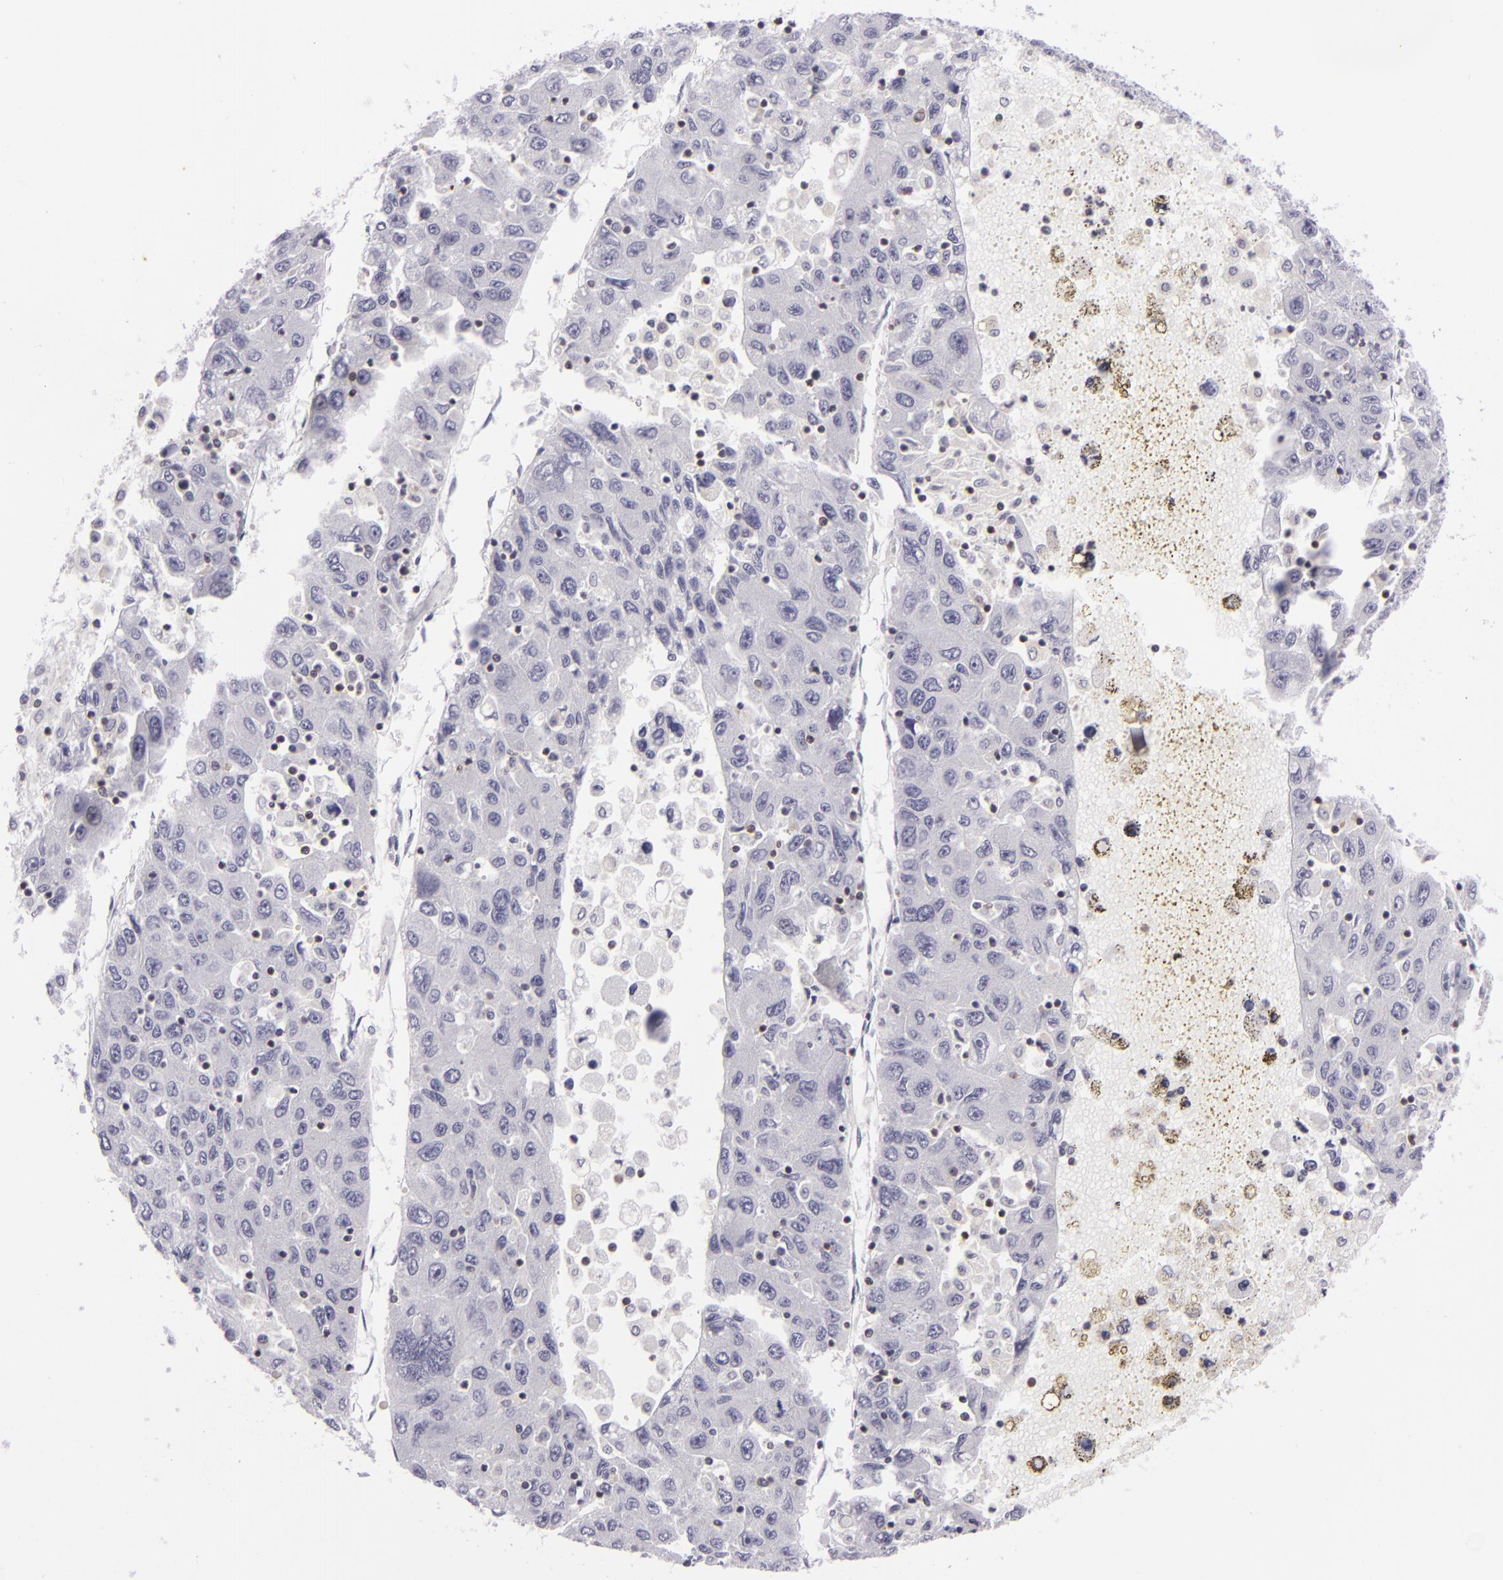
{"staining": {"intensity": "negative", "quantity": "none", "location": "none"}, "tissue": "liver cancer", "cell_type": "Tumor cells", "image_type": "cancer", "snomed": [{"axis": "morphology", "description": "Carcinoma, Hepatocellular, NOS"}, {"axis": "topography", "description": "Liver"}], "caption": "This is an immunohistochemistry (IHC) photomicrograph of liver cancer. There is no positivity in tumor cells.", "gene": "KCNAB2", "patient": {"sex": "male", "age": 49}}